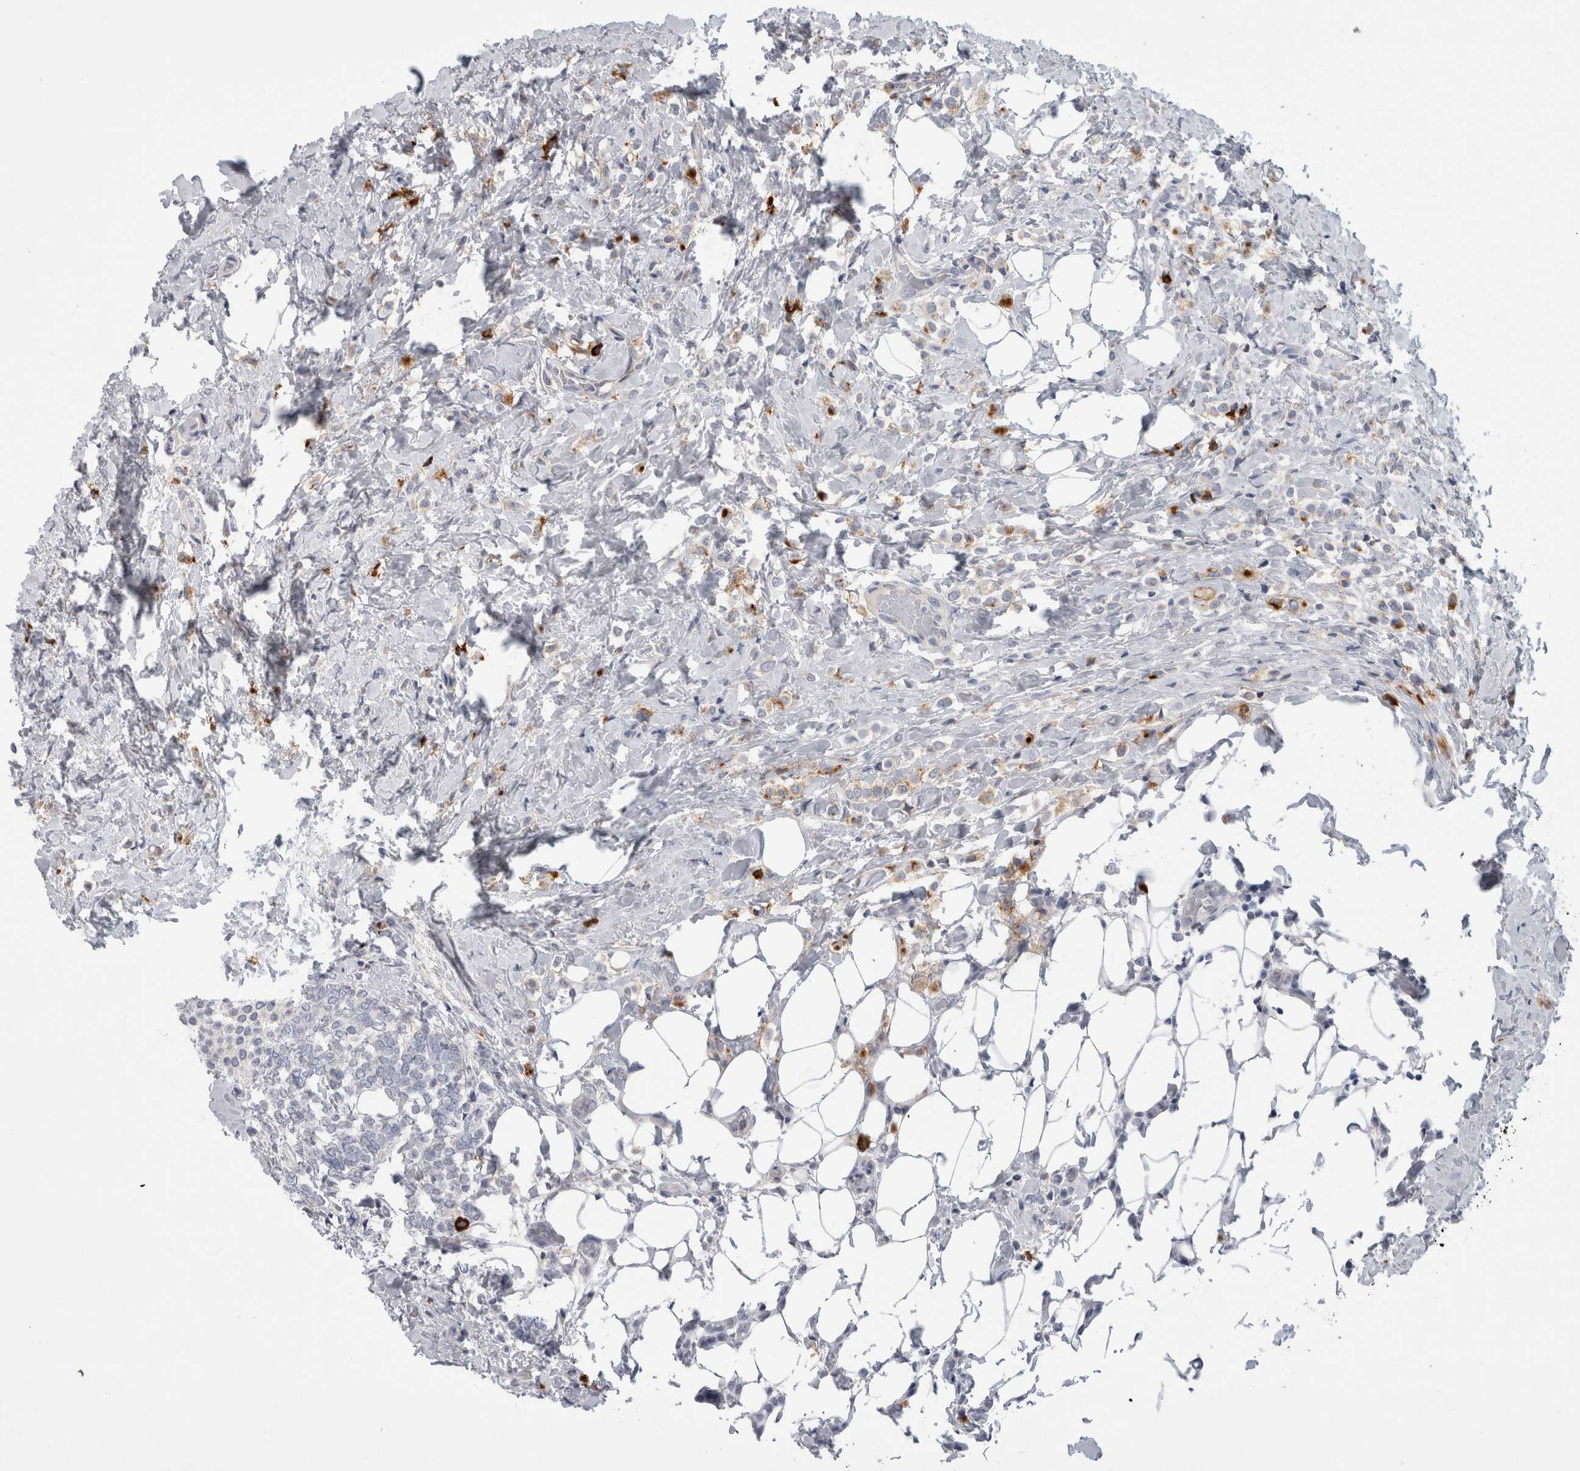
{"staining": {"intensity": "weak", "quantity": "<25%", "location": "cytoplasmic/membranous"}, "tissue": "breast cancer", "cell_type": "Tumor cells", "image_type": "cancer", "snomed": [{"axis": "morphology", "description": "Lobular carcinoma"}, {"axis": "topography", "description": "Breast"}], "caption": "A high-resolution photomicrograph shows immunohistochemistry (IHC) staining of breast cancer, which shows no significant expression in tumor cells.", "gene": "CD63", "patient": {"sex": "female", "age": 50}}